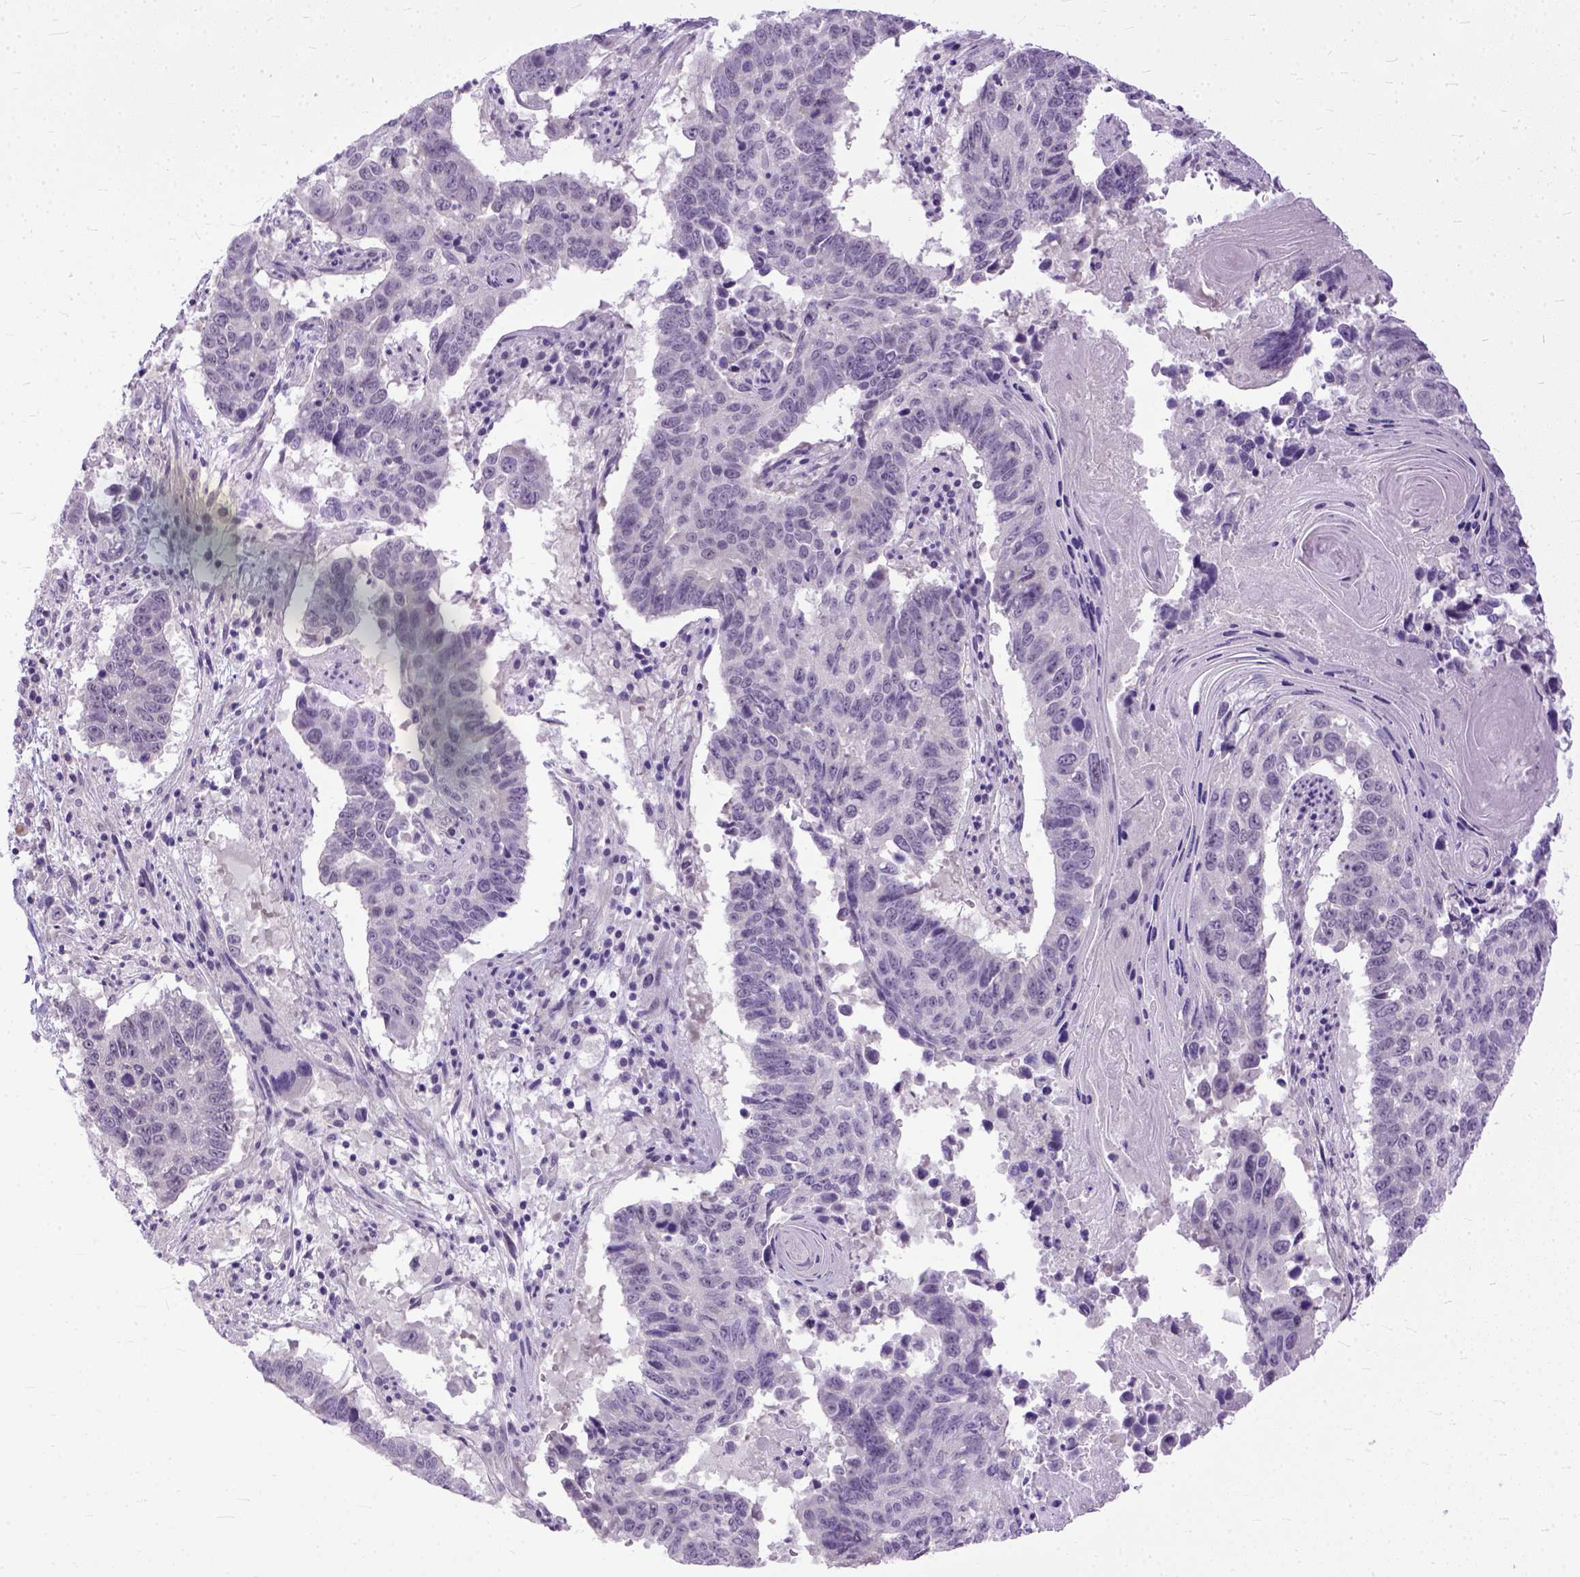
{"staining": {"intensity": "negative", "quantity": "none", "location": "none"}, "tissue": "lung cancer", "cell_type": "Tumor cells", "image_type": "cancer", "snomed": [{"axis": "morphology", "description": "Squamous cell carcinoma, NOS"}, {"axis": "topography", "description": "Lung"}], "caption": "The micrograph reveals no significant expression in tumor cells of squamous cell carcinoma (lung).", "gene": "TCEAL7", "patient": {"sex": "male", "age": 73}}